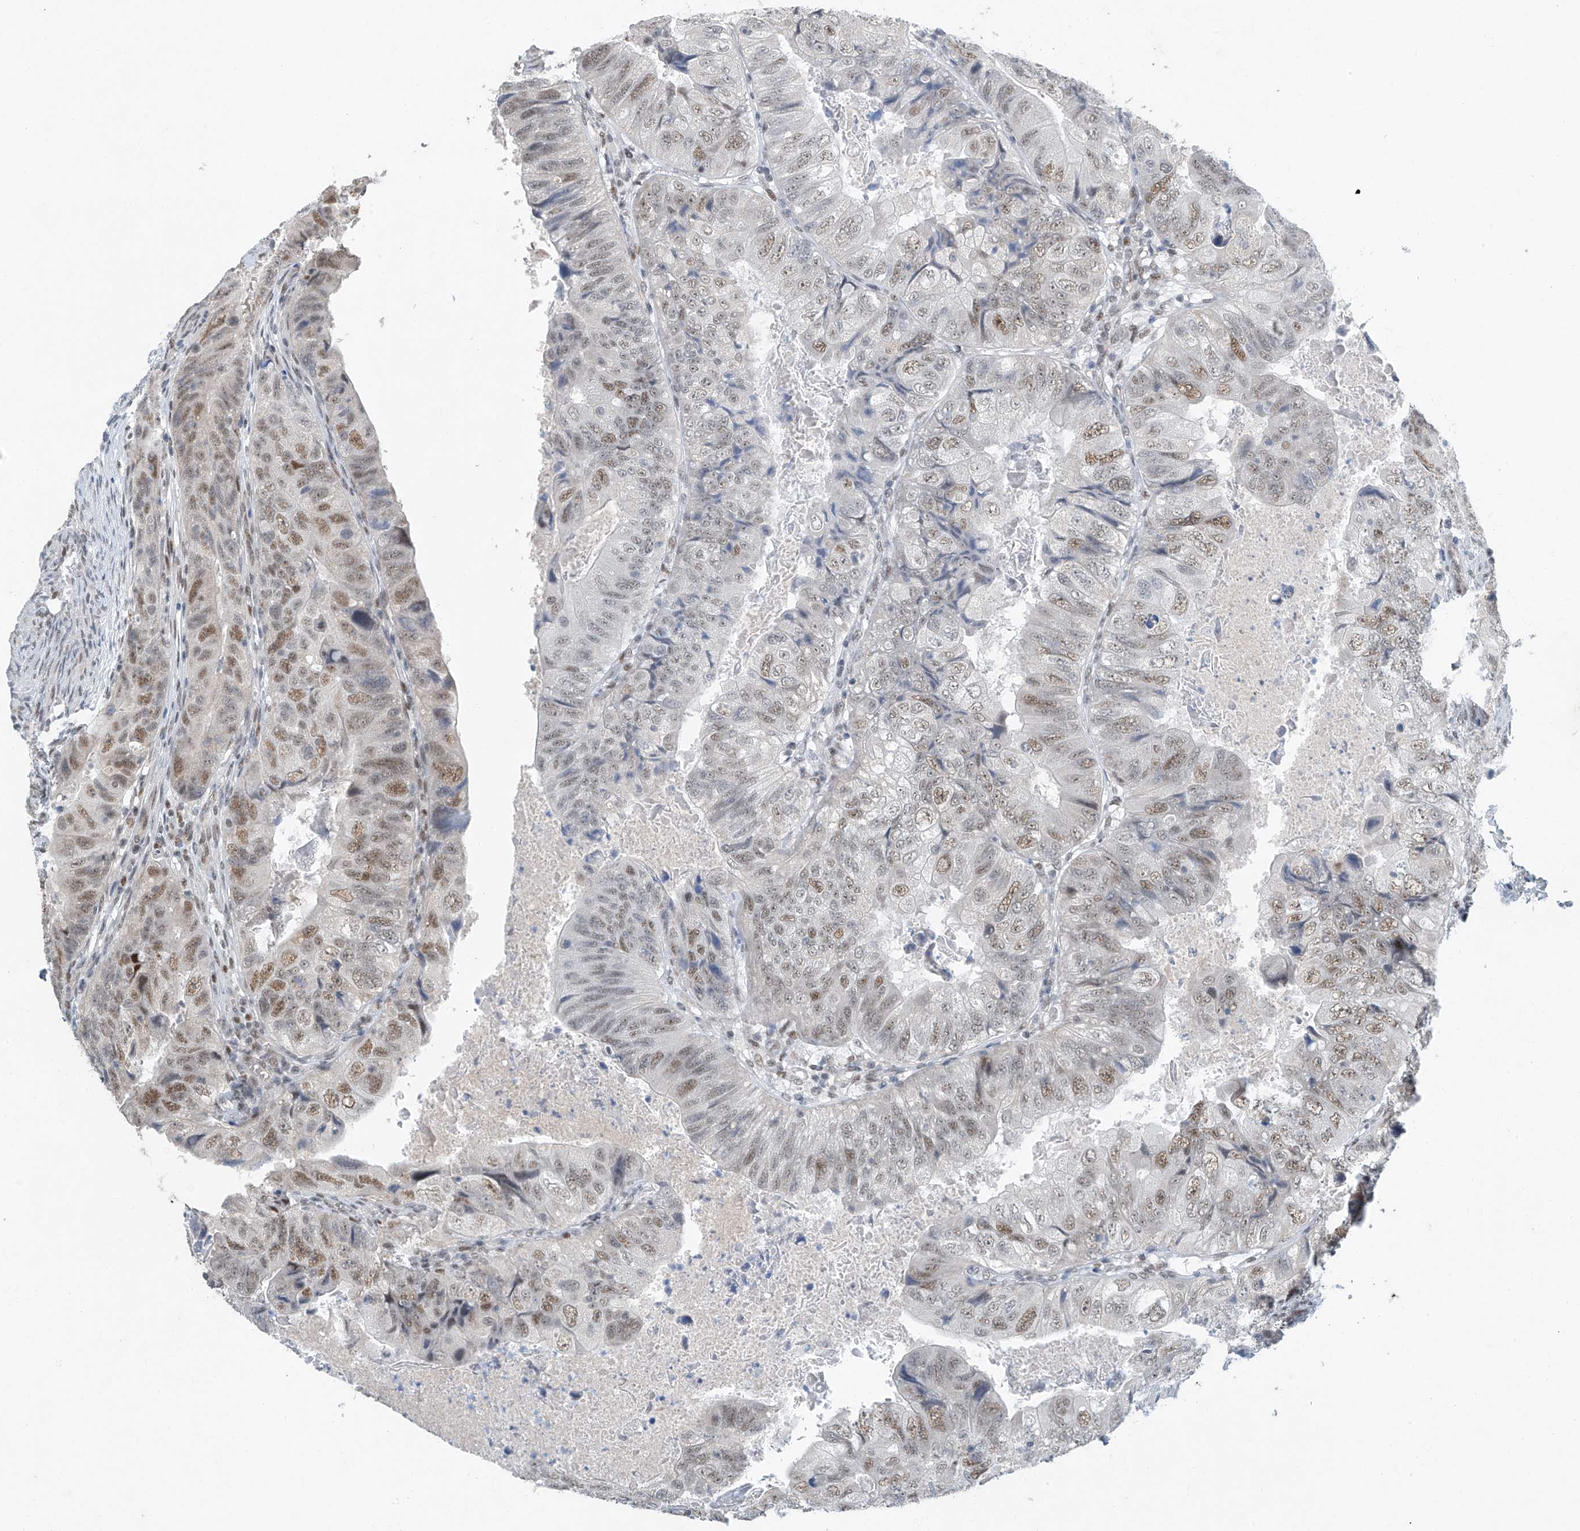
{"staining": {"intensity": "moderate", "quantity": "25%-75%", "location": "nuclear"}, "tissue": "colorectal cancer", "cell_type": "Tumor cells", "image_type": "cancer", "snomed": [{"axis": "morphology", "description": "Adenocarcinoma, NOS"}, {"axis": "topography", "description": "Rectum"}], "caption": "There is medium levels of moderate nuclear expression in tumor cells of colorectal cancer (adenocarcinoma), as demonstrated by immunohistochemical staining (brown color).", "gene": "TAF8", "patient": {"sex": "male", "age": 63}}